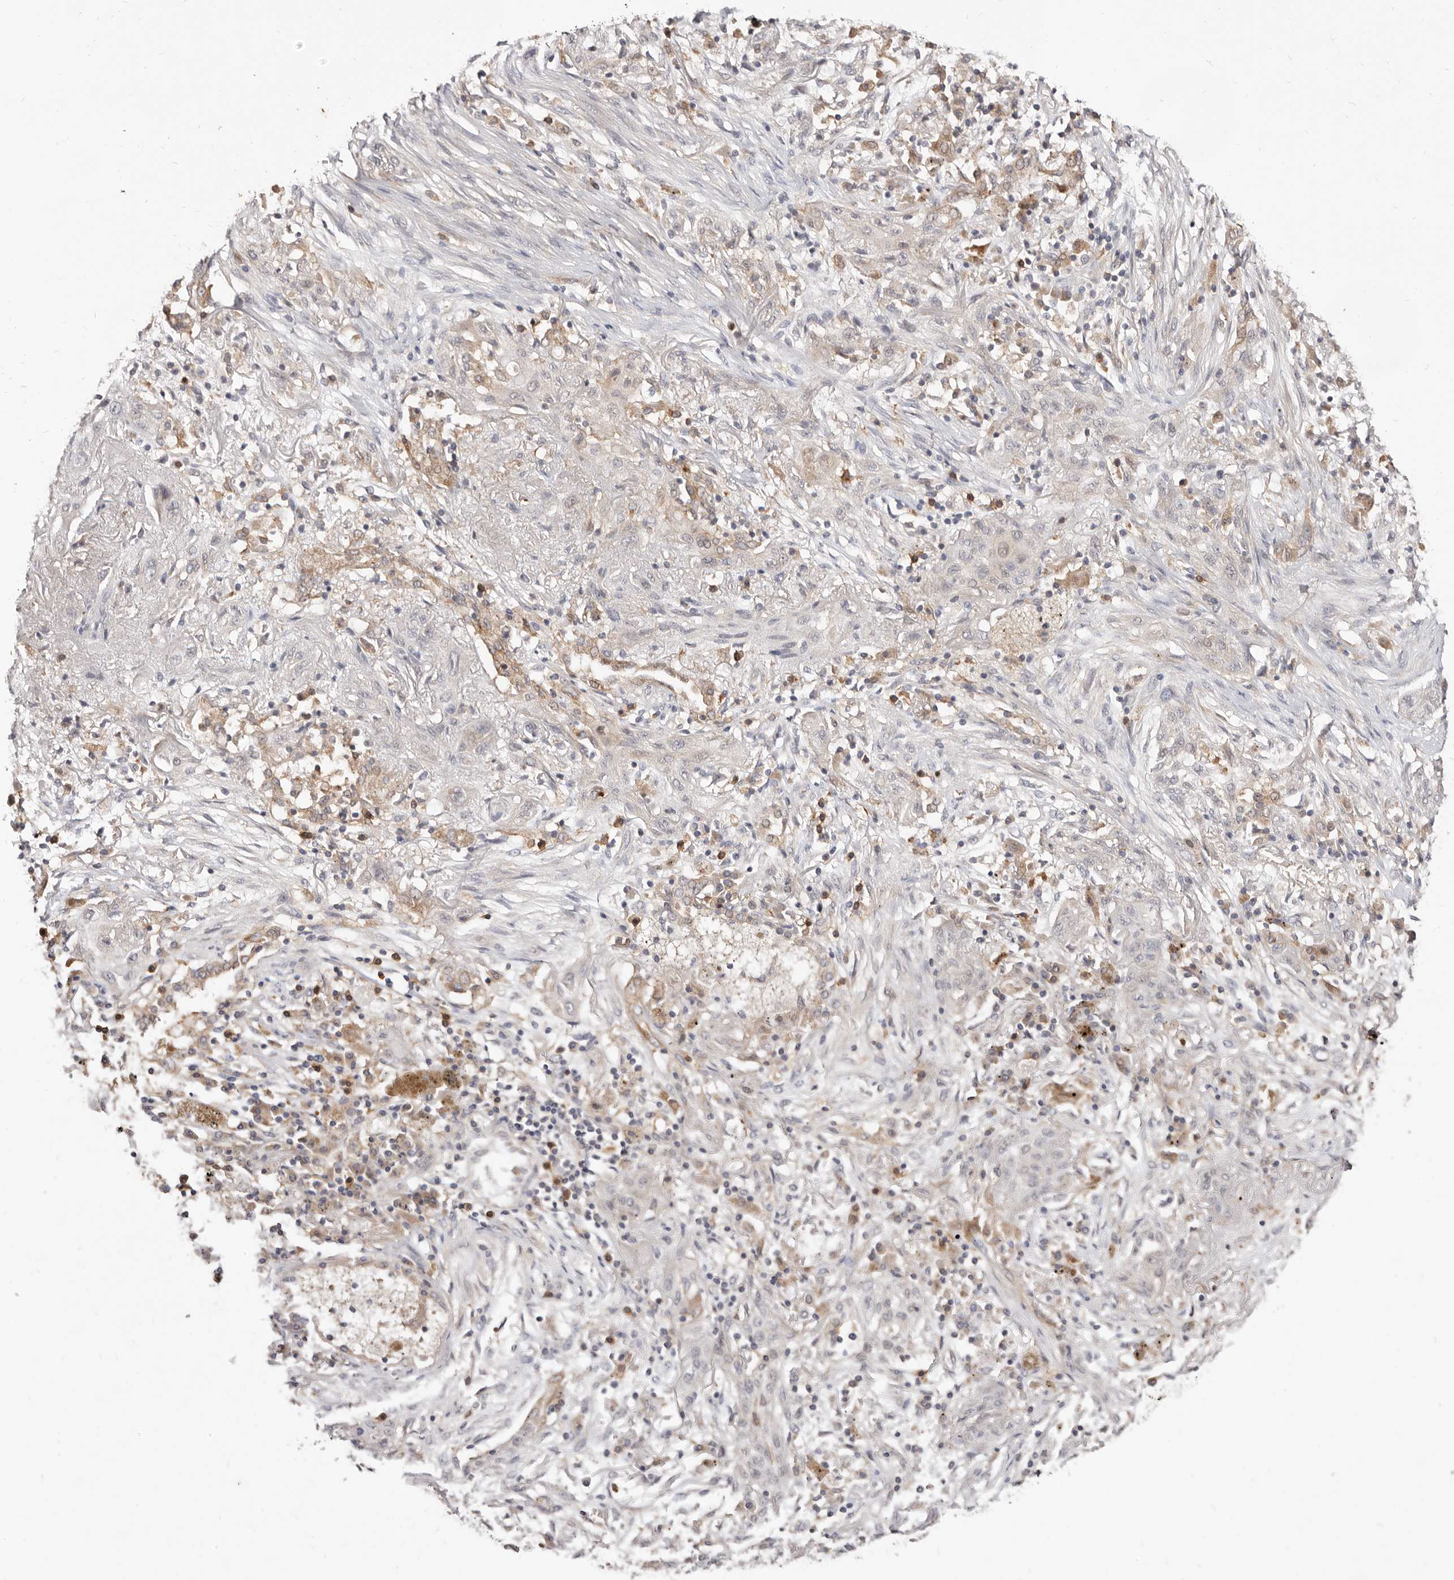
{"staining": {"intensity": "negative", "quantity": "none", "location": "none"}, "tissue": "lung cancer", "cell_type": "Tumor cells", "image_type": "cancer", "snomed": [{"axis": "morphology", "description": "Squamous cell carcinoma, NOS"}, {"axis": "topography", "description": "Lung"}], "caption": "The immunohistochemistry (IHC) micrograph has no significant positivity in tumor cells of lung squamous cell carcinoma tissue. (Brightfield microscopy of DAB immunohistochemistry (IHC) at high magnification).", "gene": "TC2N", "patient": {"sex": "female", "age": 47}}